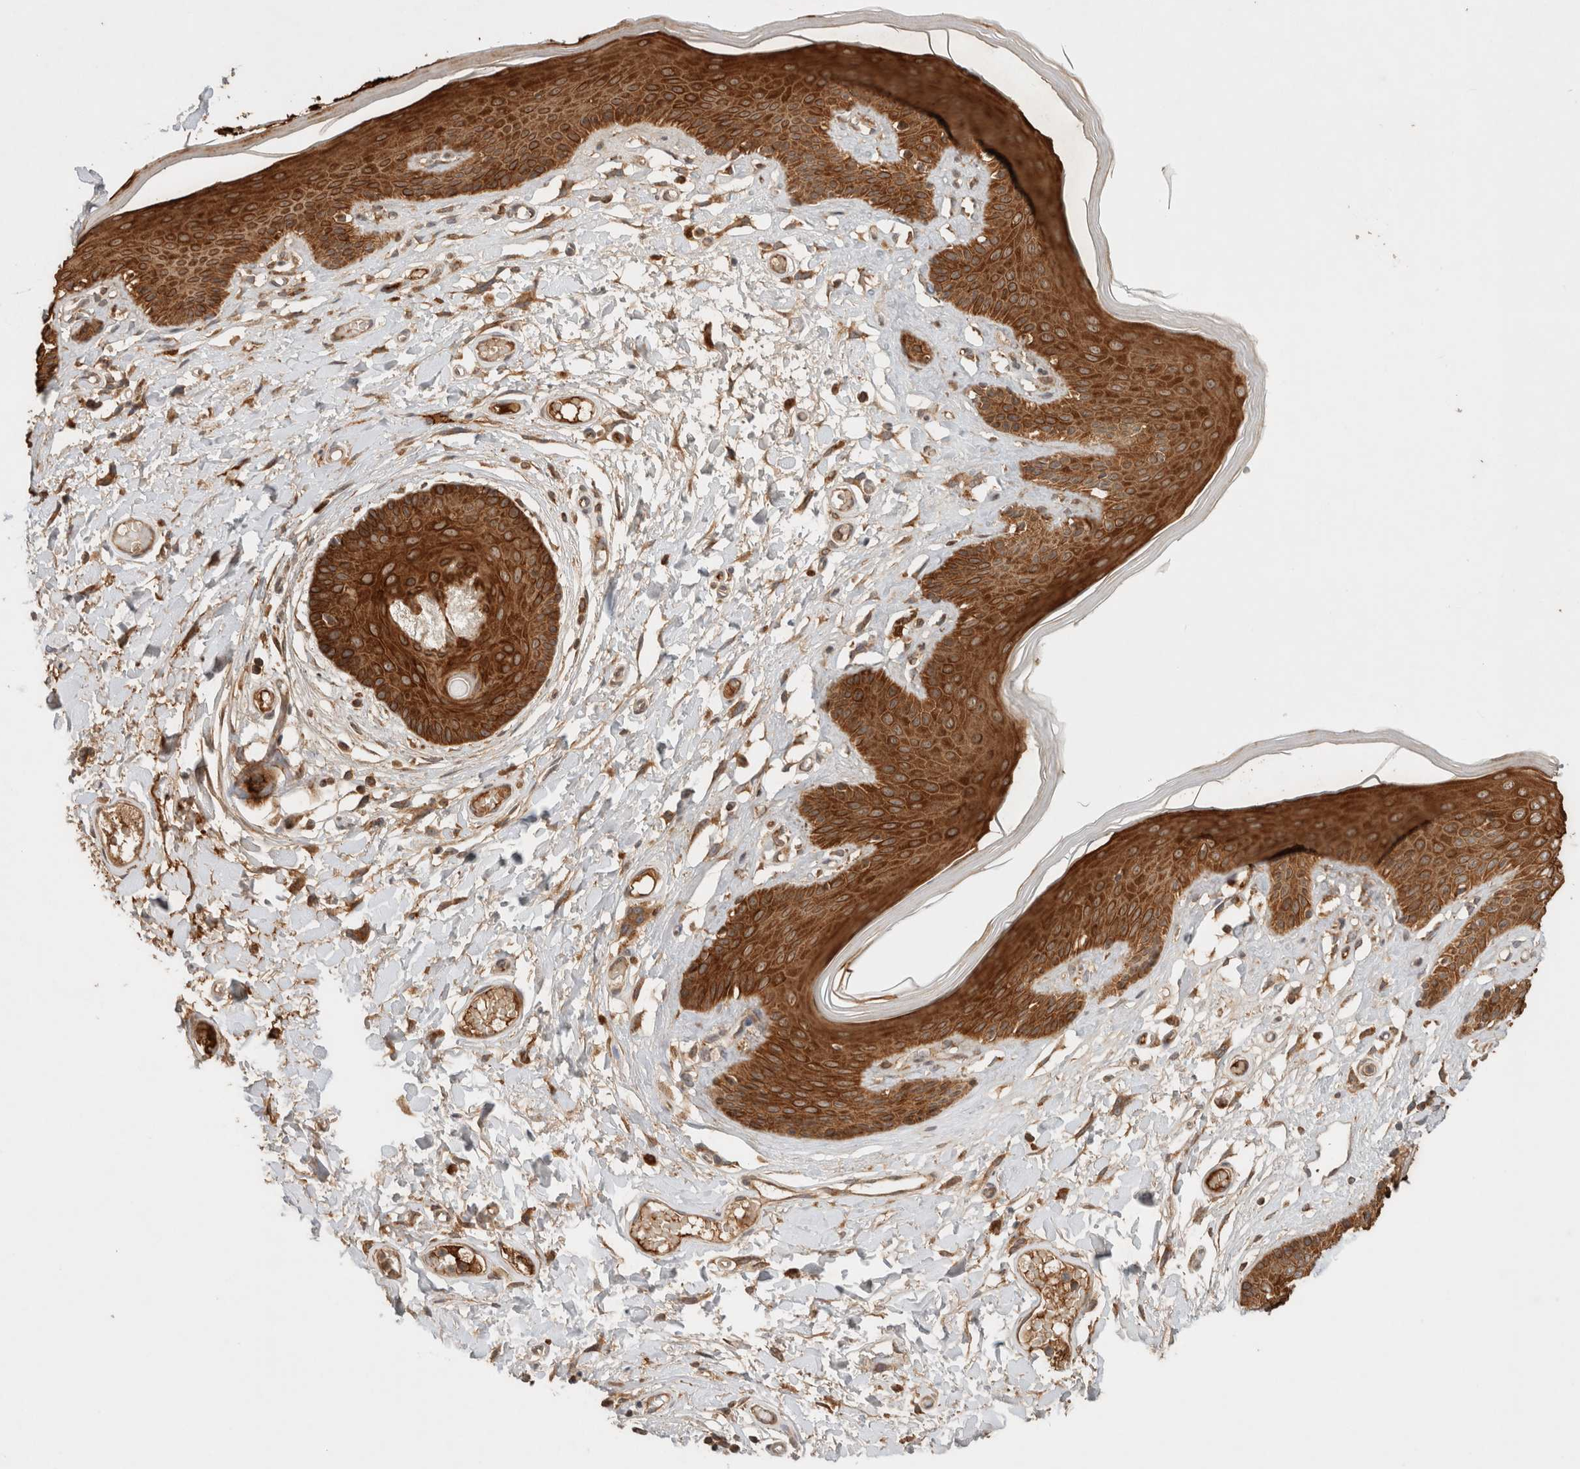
{"staining": {"intensity": "strong", "quantity": ">75%", "location": "cytoplasmic/membranous"}, "tissue": "skin", "cell_type": "Epidermal cells", "image_type": "normal", "snomed": [{"axis": "morphology", "description": "Normal tissue, NOS"}, {"axis": "topography", "description": "Vulva"}], "caption": "IHC micrograph of normal skin: skin stained using IHC displays high levels of strong protein expression localized specifically in the cytoplasmic/membranous of epidermal cells, appearing as a cytoplasmic/membranous brown color.", "gene": "EIF2B3", "patient": {"sex": "female", "age": 73}}